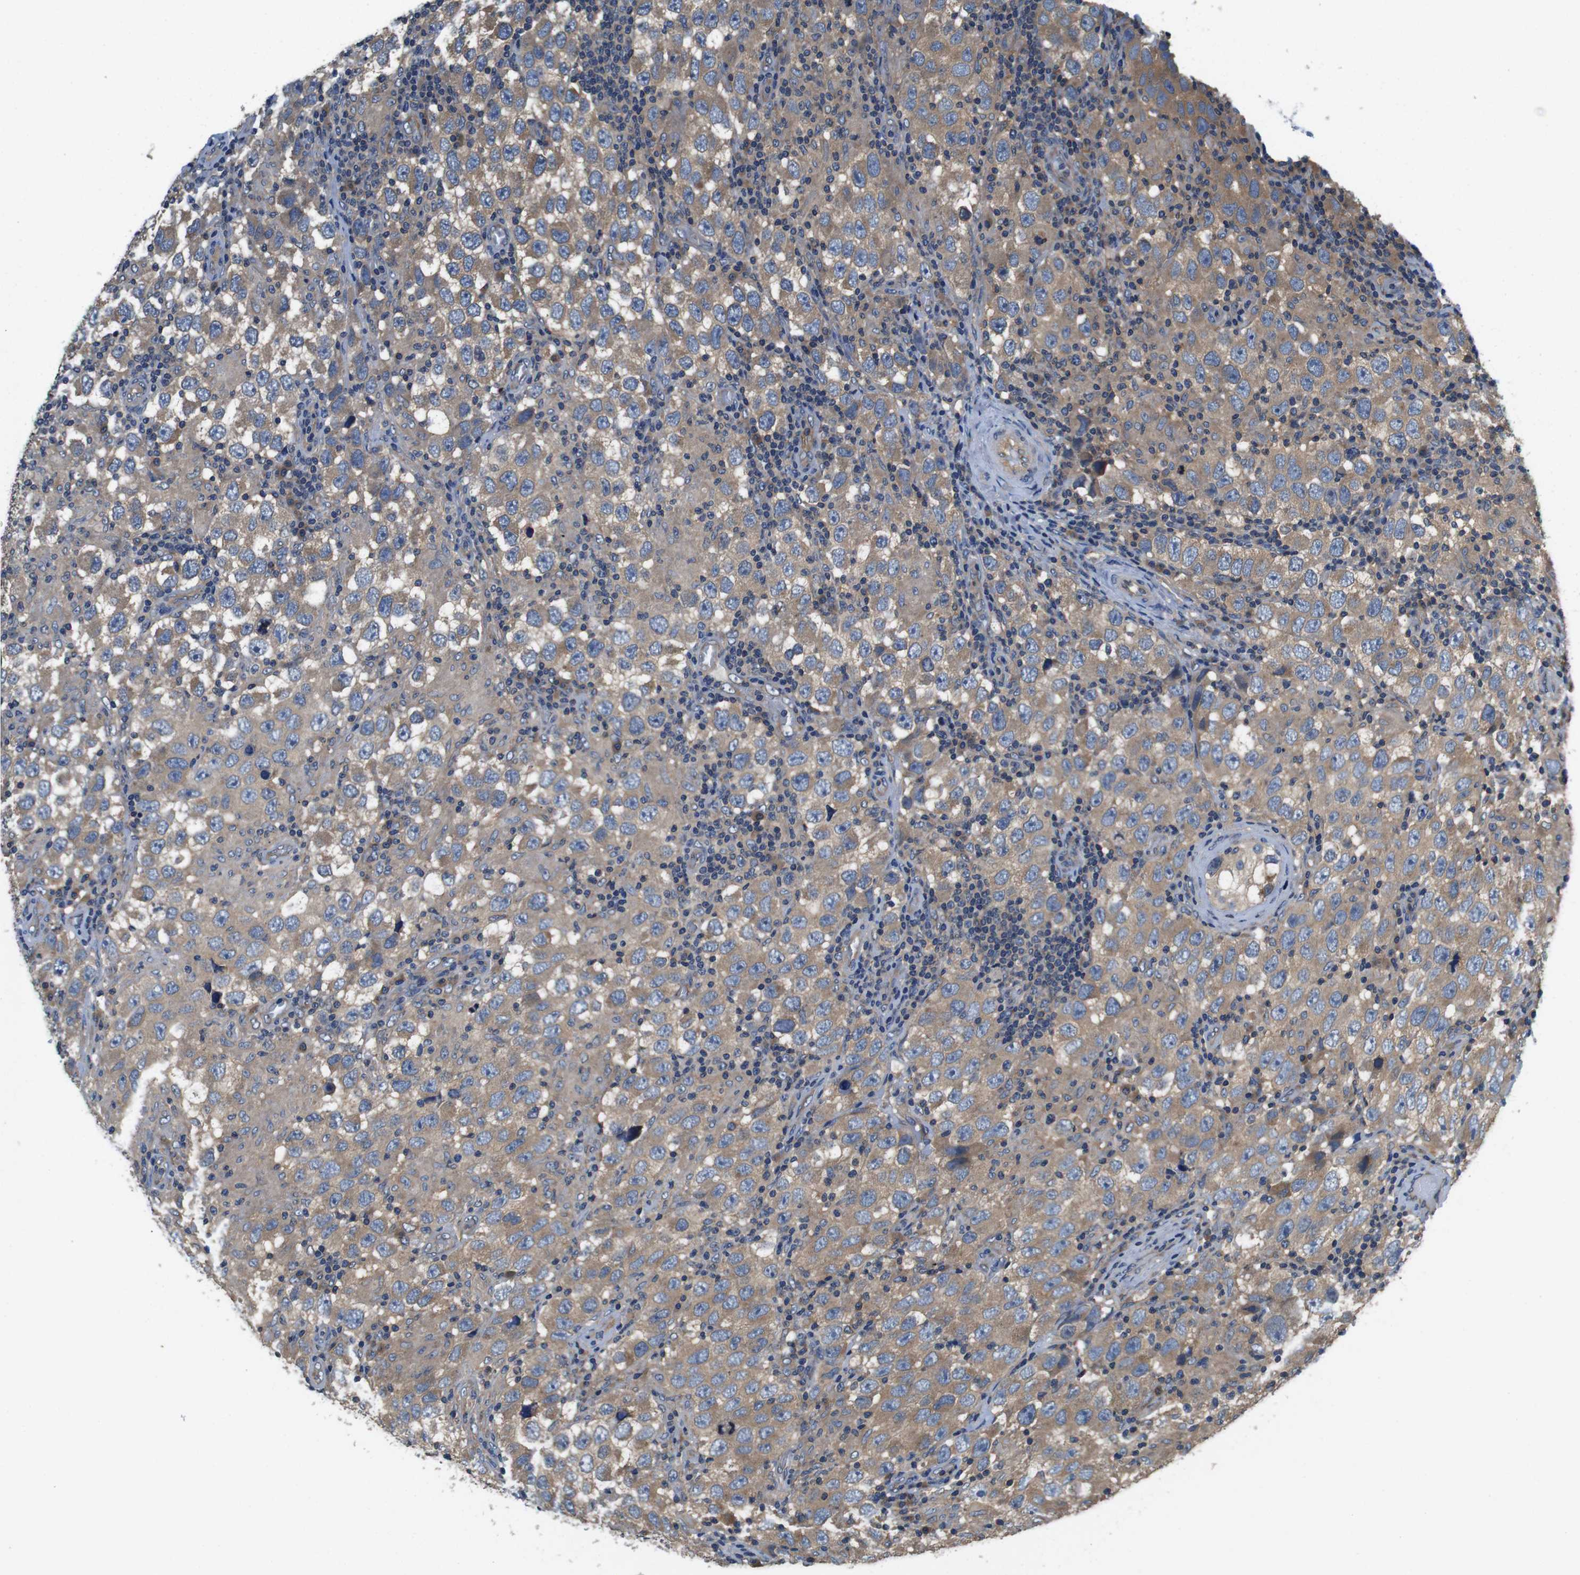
{"staining": {"intensity": "weak", "quantity": ">75%", "location": "cytoplasmic/membranous"}, "tissue": "testis cancer", "cell_type": "Tumor cells", "image_type": "cancer", "snomed": [{"axis": "morphology", "description": "Carcinoma, Embryonal, NOS"}, {"axis": "topography", "description": "Testis"}], "caption": "Testis cancer (embryonal carcinoma) stained for a protein exhibits weak cytoplasmic/membranous positivity in tumor cells.", "gene": "DCTN1", "patient": {"sex": "male", "age": 21}}